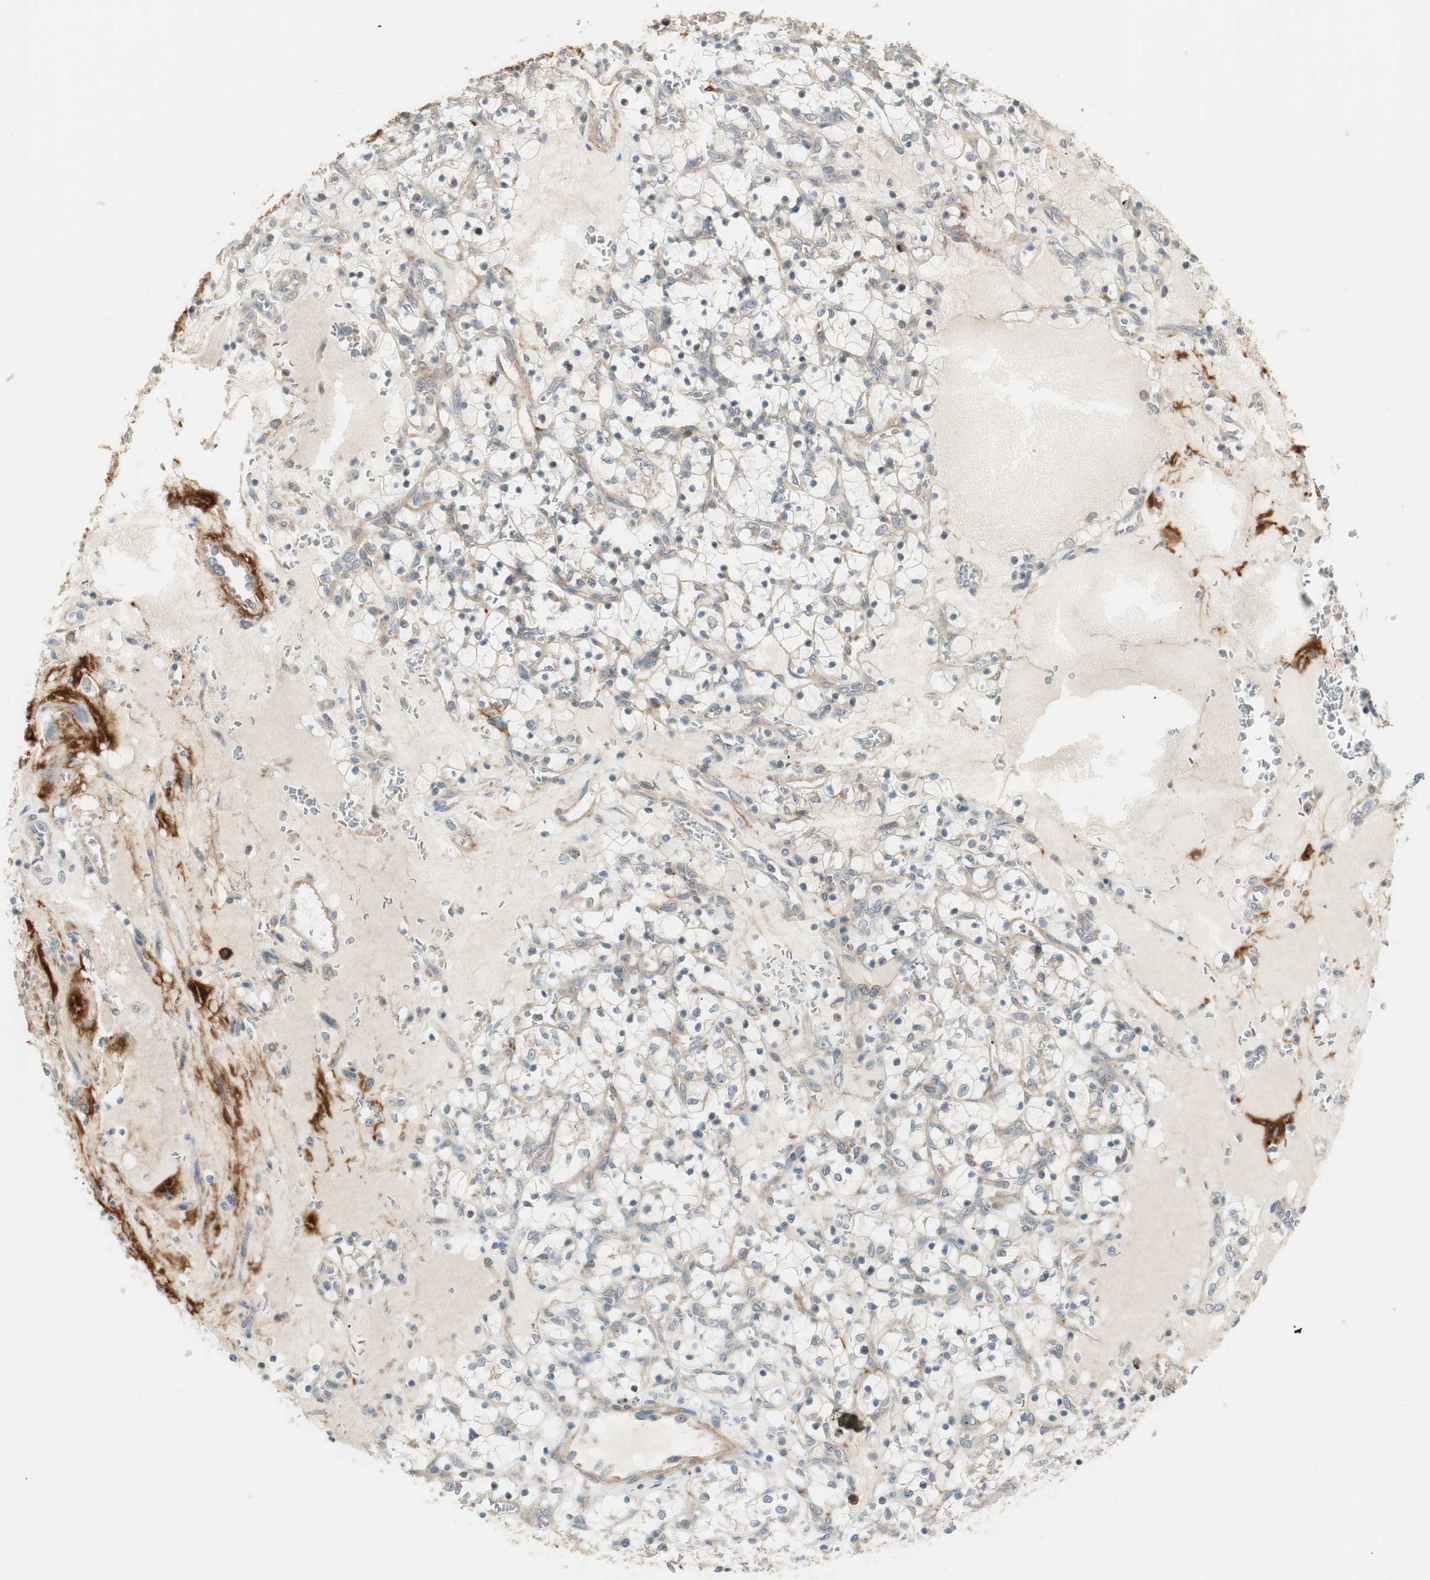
{"staining": {"intensity": "weak", "quantity": ">75%", "location": "cytoplasmic/membranous"}, "tissue": "renal cancer", "cell_type": "Tumor cells", "image_type": "cancer", "snomed": [{"axis": "morphology", "description": "Adenocarcinoma, NOS"}, {"axis": "topography", "description": "Kidney"}], "caption": "Approximately >75% of tumor cells in human adenocarcinoma (renal) demonstrate weak cytoplasmic/membranous protein expression as visualized by brown immunohistochemical staining.", "gene": "SFRP1", "patient": {"sex": "female", "age": 69}}